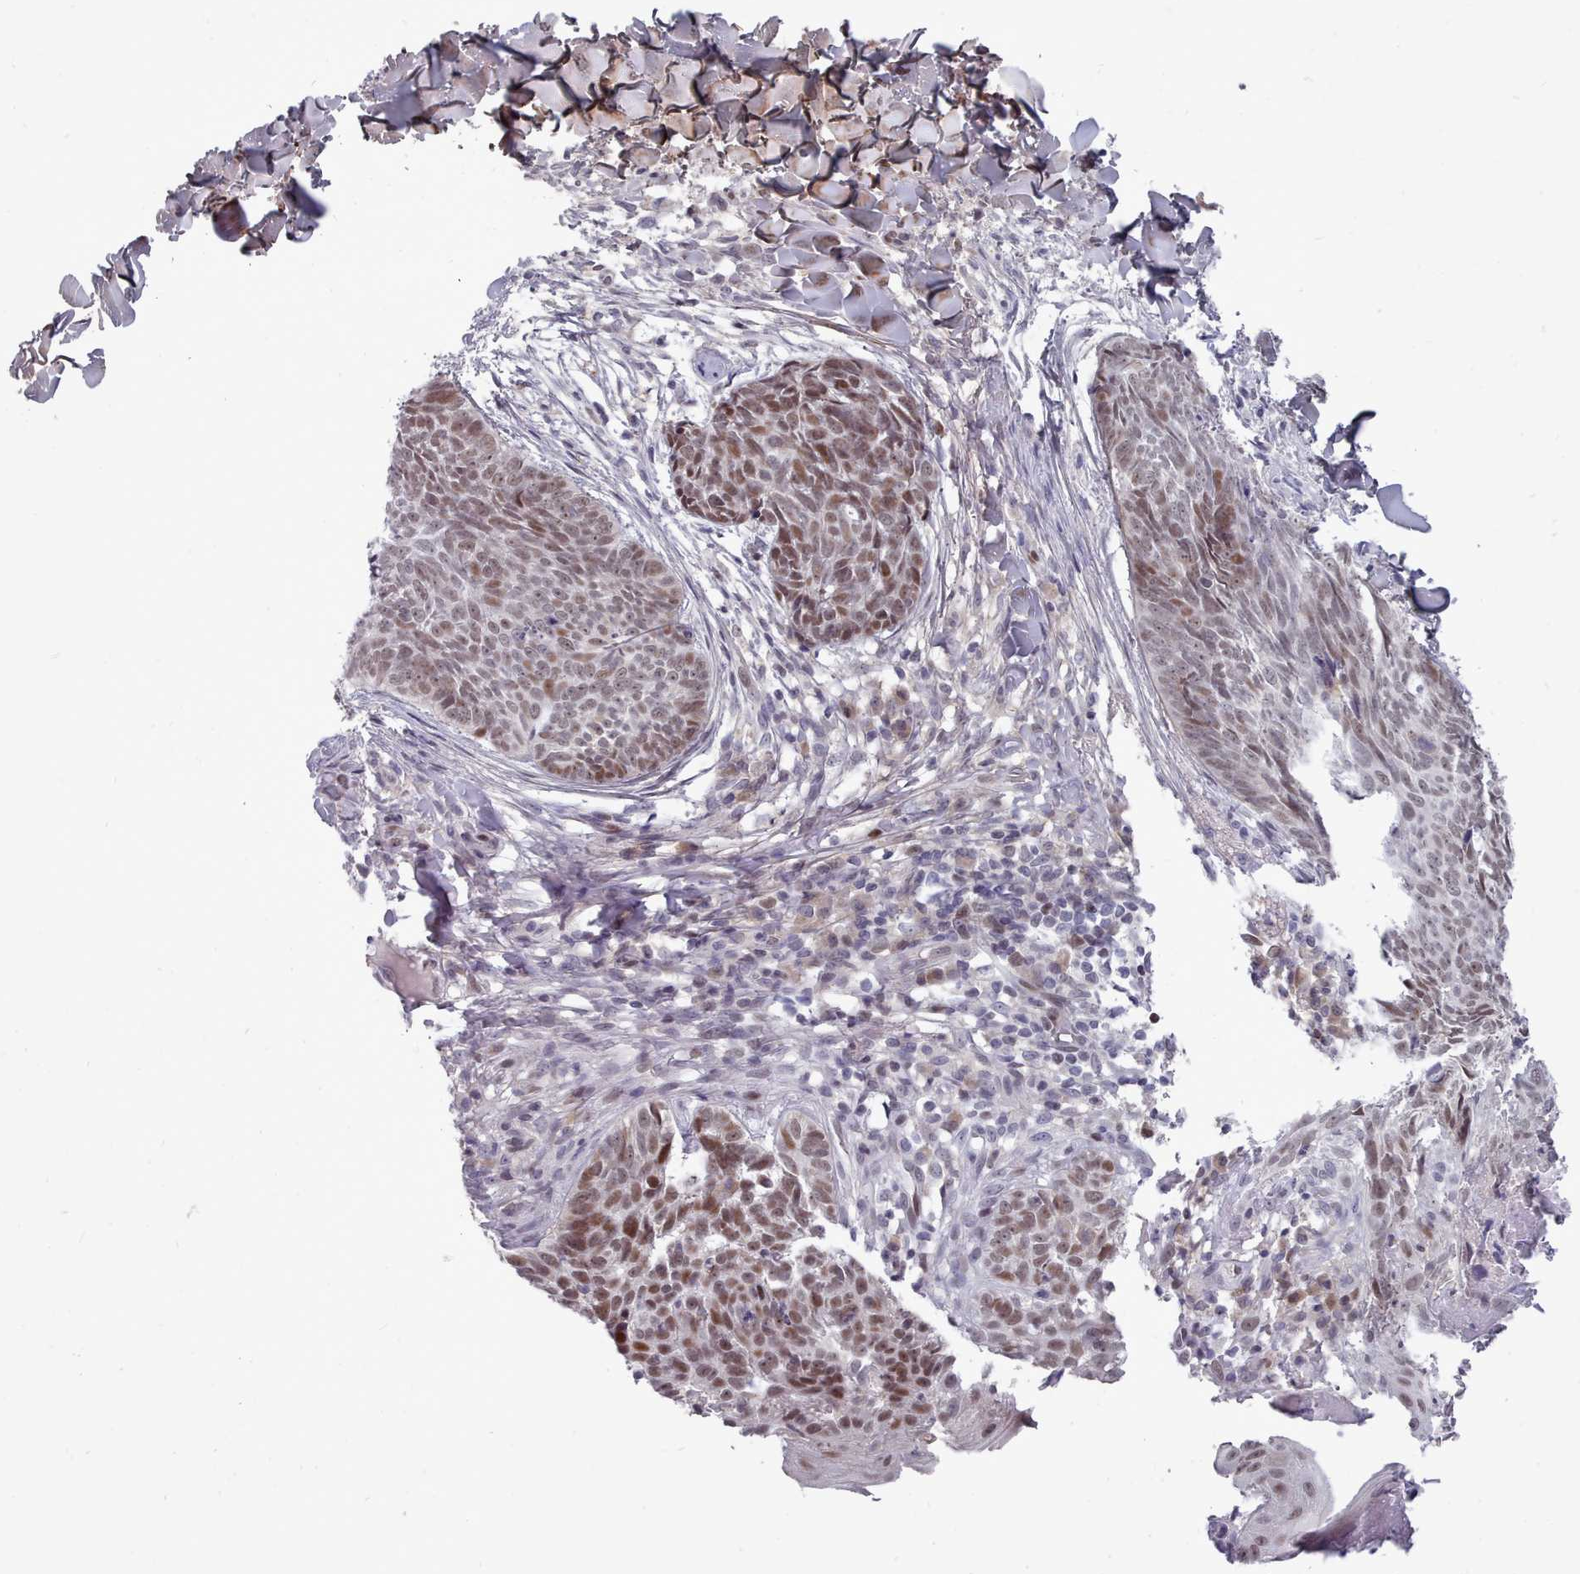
{"staining": {"intensity": "moderate", "quantity": "25%-75%", "location": "nuclear"}, "tissue": "skin cancer", "cell_type": "Tumor cells", "image_type": "cancer", "snomed": [{"axis": "morphology", "description": "Basal cell carcinoma"}, {"axis": "topography", "description": "Skin"}], "caption": "Skin cancer was stained to show a protein in brown. There is medium levels of moderate nuclear expression in approximately 25%-75% of tumor cells. (Brightfield microscopy of DAB IHC at high magnification).", "gene": "GINS1", "patient": {"sex": "female", "age": 61}}